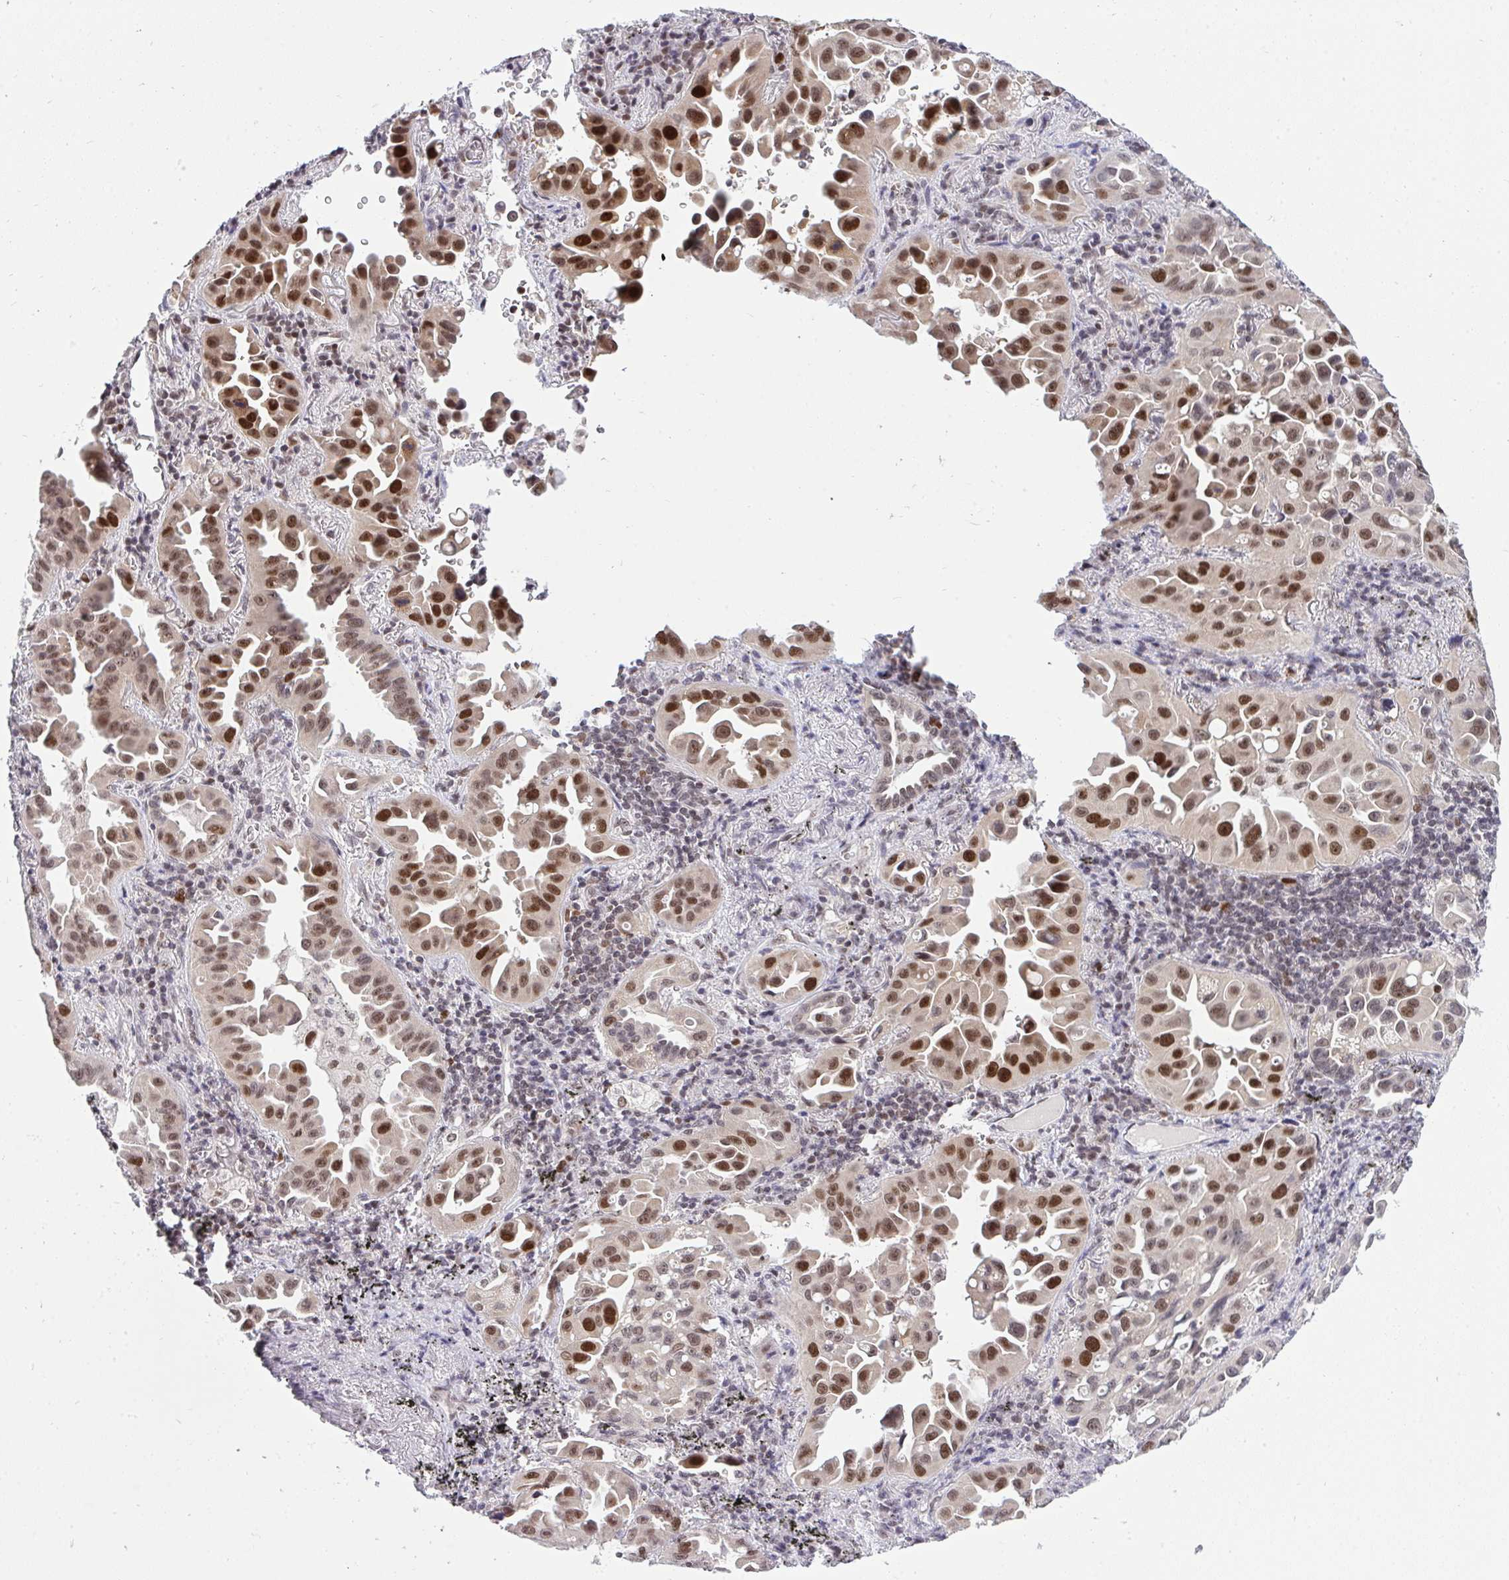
{"staining": {"intensity": "strong", "quantity": ">75%", "location": "nuclear"}, "tissue": "lung cancer", "cell_type": "Tumor cells", "image_type": "cancer", "snomed": [{"axis": "morphology", "description": "Adenocarcinoma, NOS"}, {"axis": "topography", "description": "Lung"}], "caption": "A brown stain highlights strong nuclear expression of a protein in human lung cancer tumor cells.", "gene": "RFC4", "patient": {"sex": "male", "age": 68}}